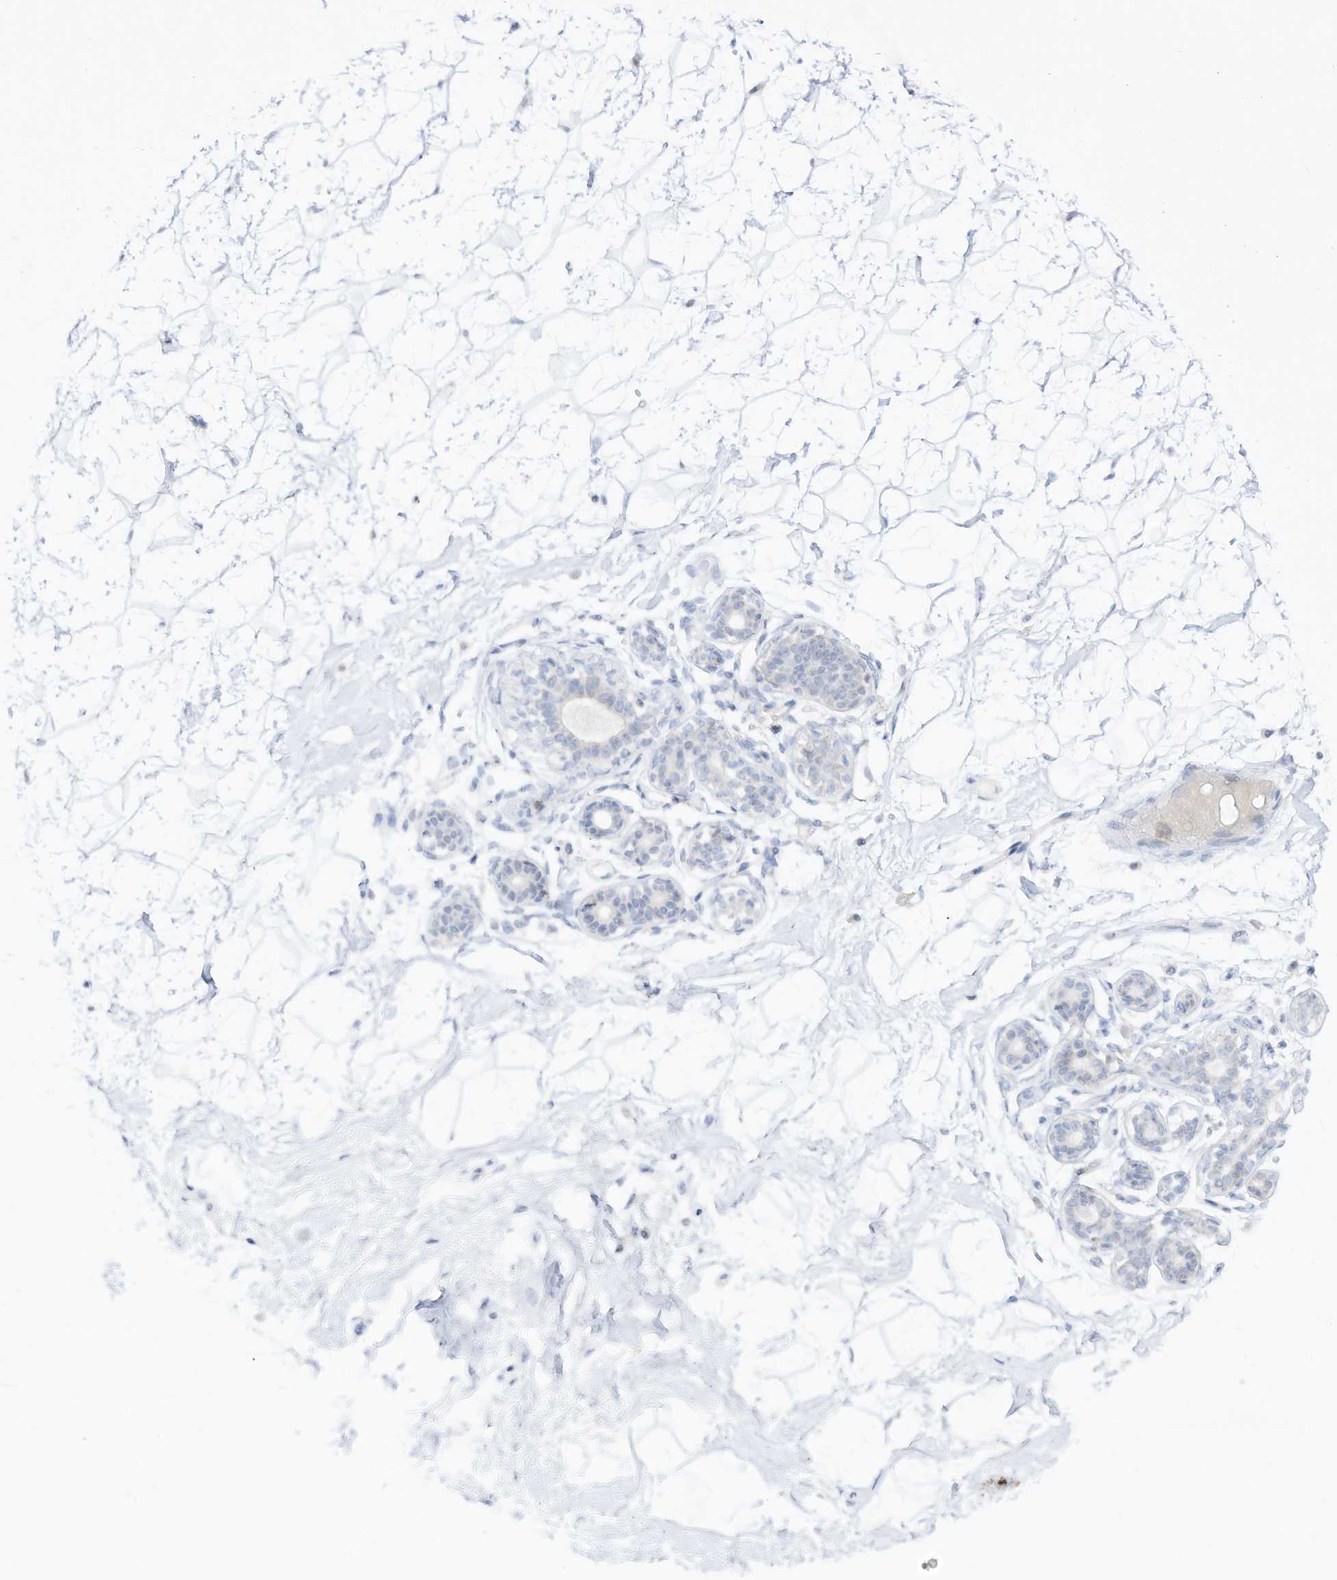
{"staining": {"intensity": "negative", "quantity": "none", "location": "none"}, "tissue": "breast", "cell_type": "Adipocytes", "image_type": "normal", "snomed": [{"axis": "morphology", "description": "Normal tissue, NOS"}, {"axis": "morphology", "description": "Adenoma, NOS"}, {"axis": "topography", "description": "Breast"}], "caption": "An IHC image of normal breast is shown. There is no staining in adipocytes of breast.", "gene": "DMKN", "patient": {"sex": "female", "age": 23}}